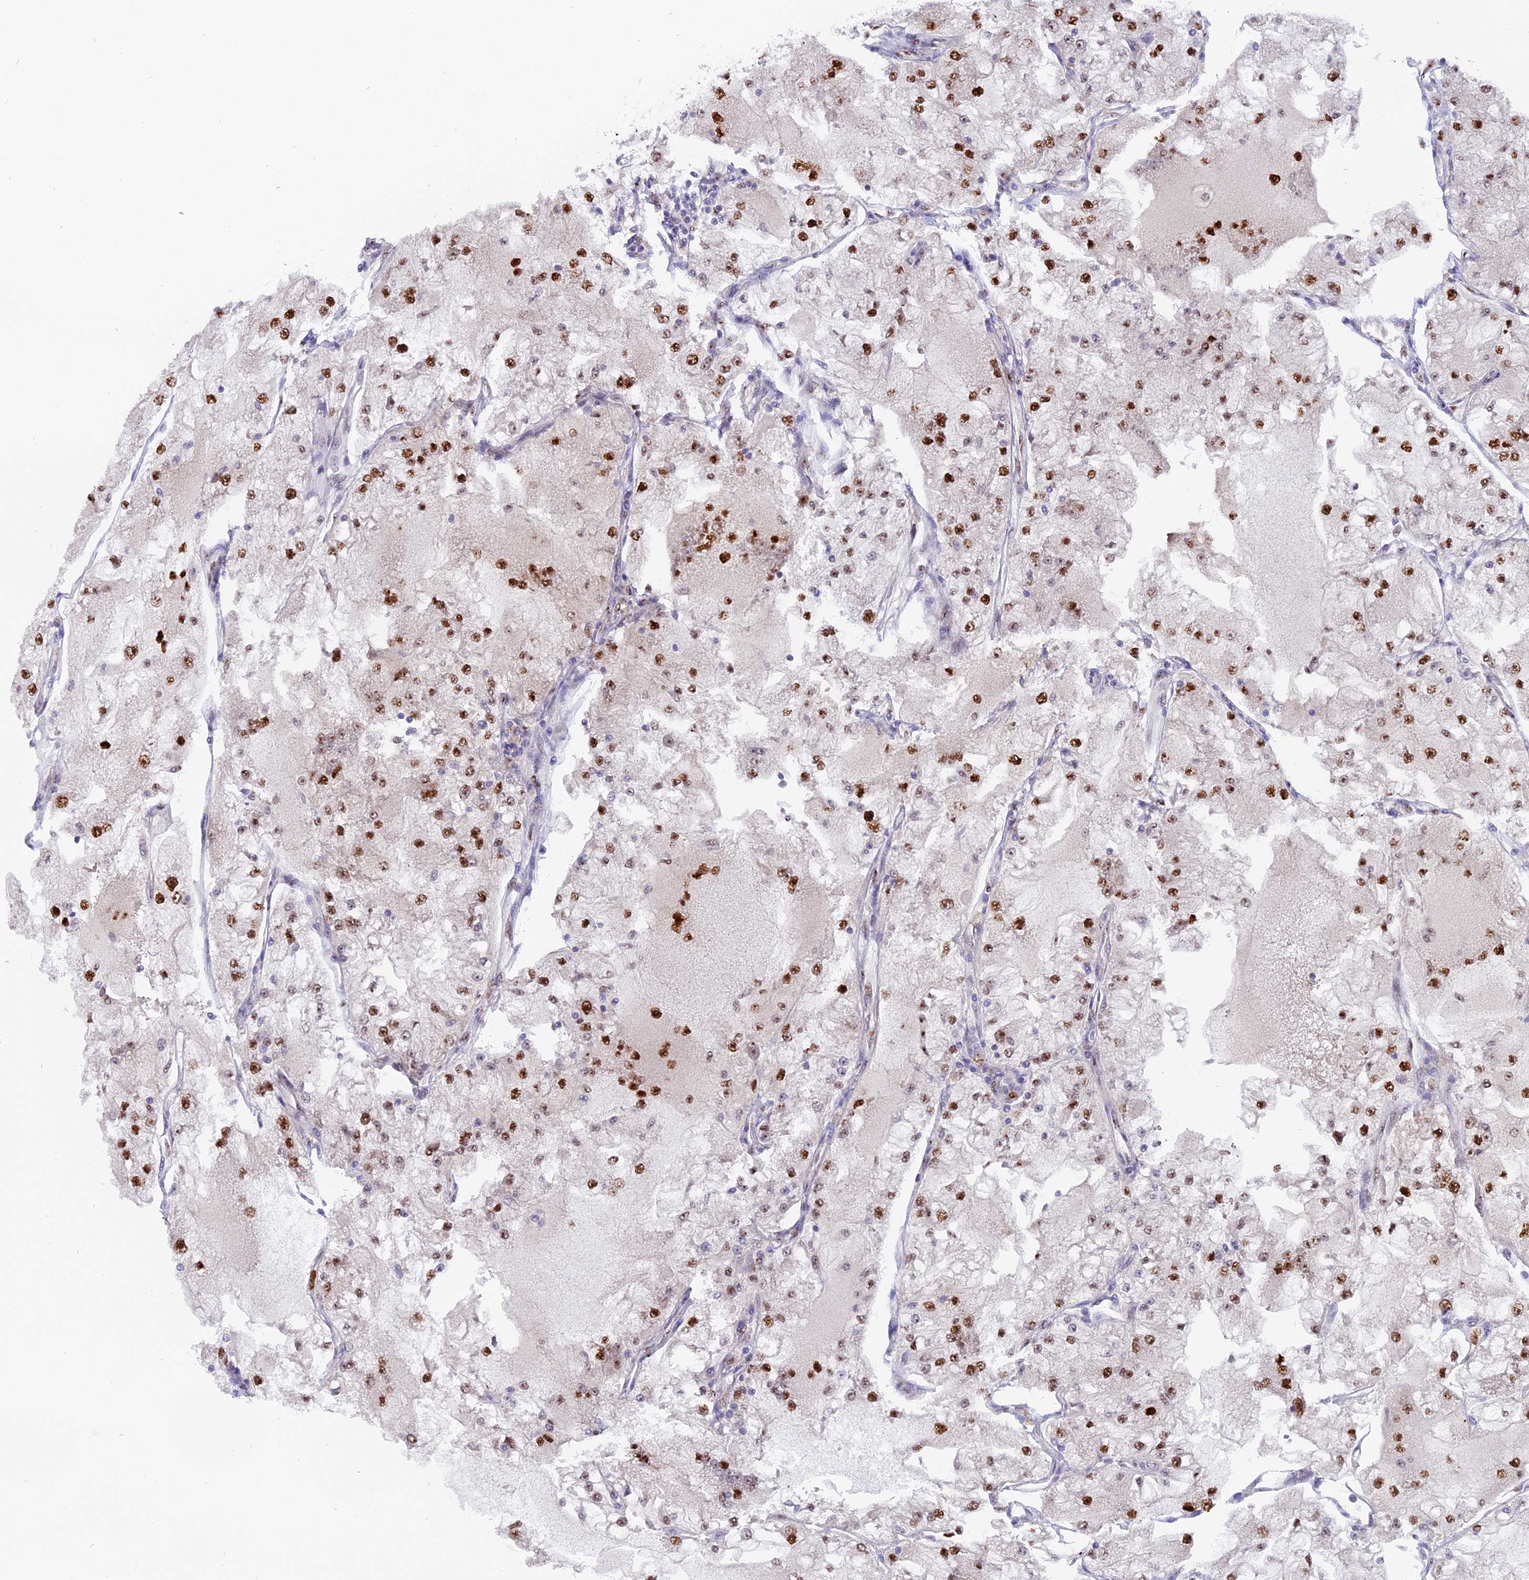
{"staining": {"intensity": "strong", "quantity": "25%-75%", "location": "nuclear"}, "tissue": "renal cancer", "cell_type": "Tumor cells", "image_type": "cancer", "snomed": [{"axis": "morphology", "description": "Adenocarcinoma, NOS"}, {"axis": "topography", "description": "Kidney"}], "caption": "A brown stain highlights strong nuclear expression of a protein in human renal cancer (adenocarcinoma) tumor cells. (Brightfield microscopy of DAB IHC at high magnification).", "gene": "FAM118B", "patient": {"sex": "female", "age": 72}}